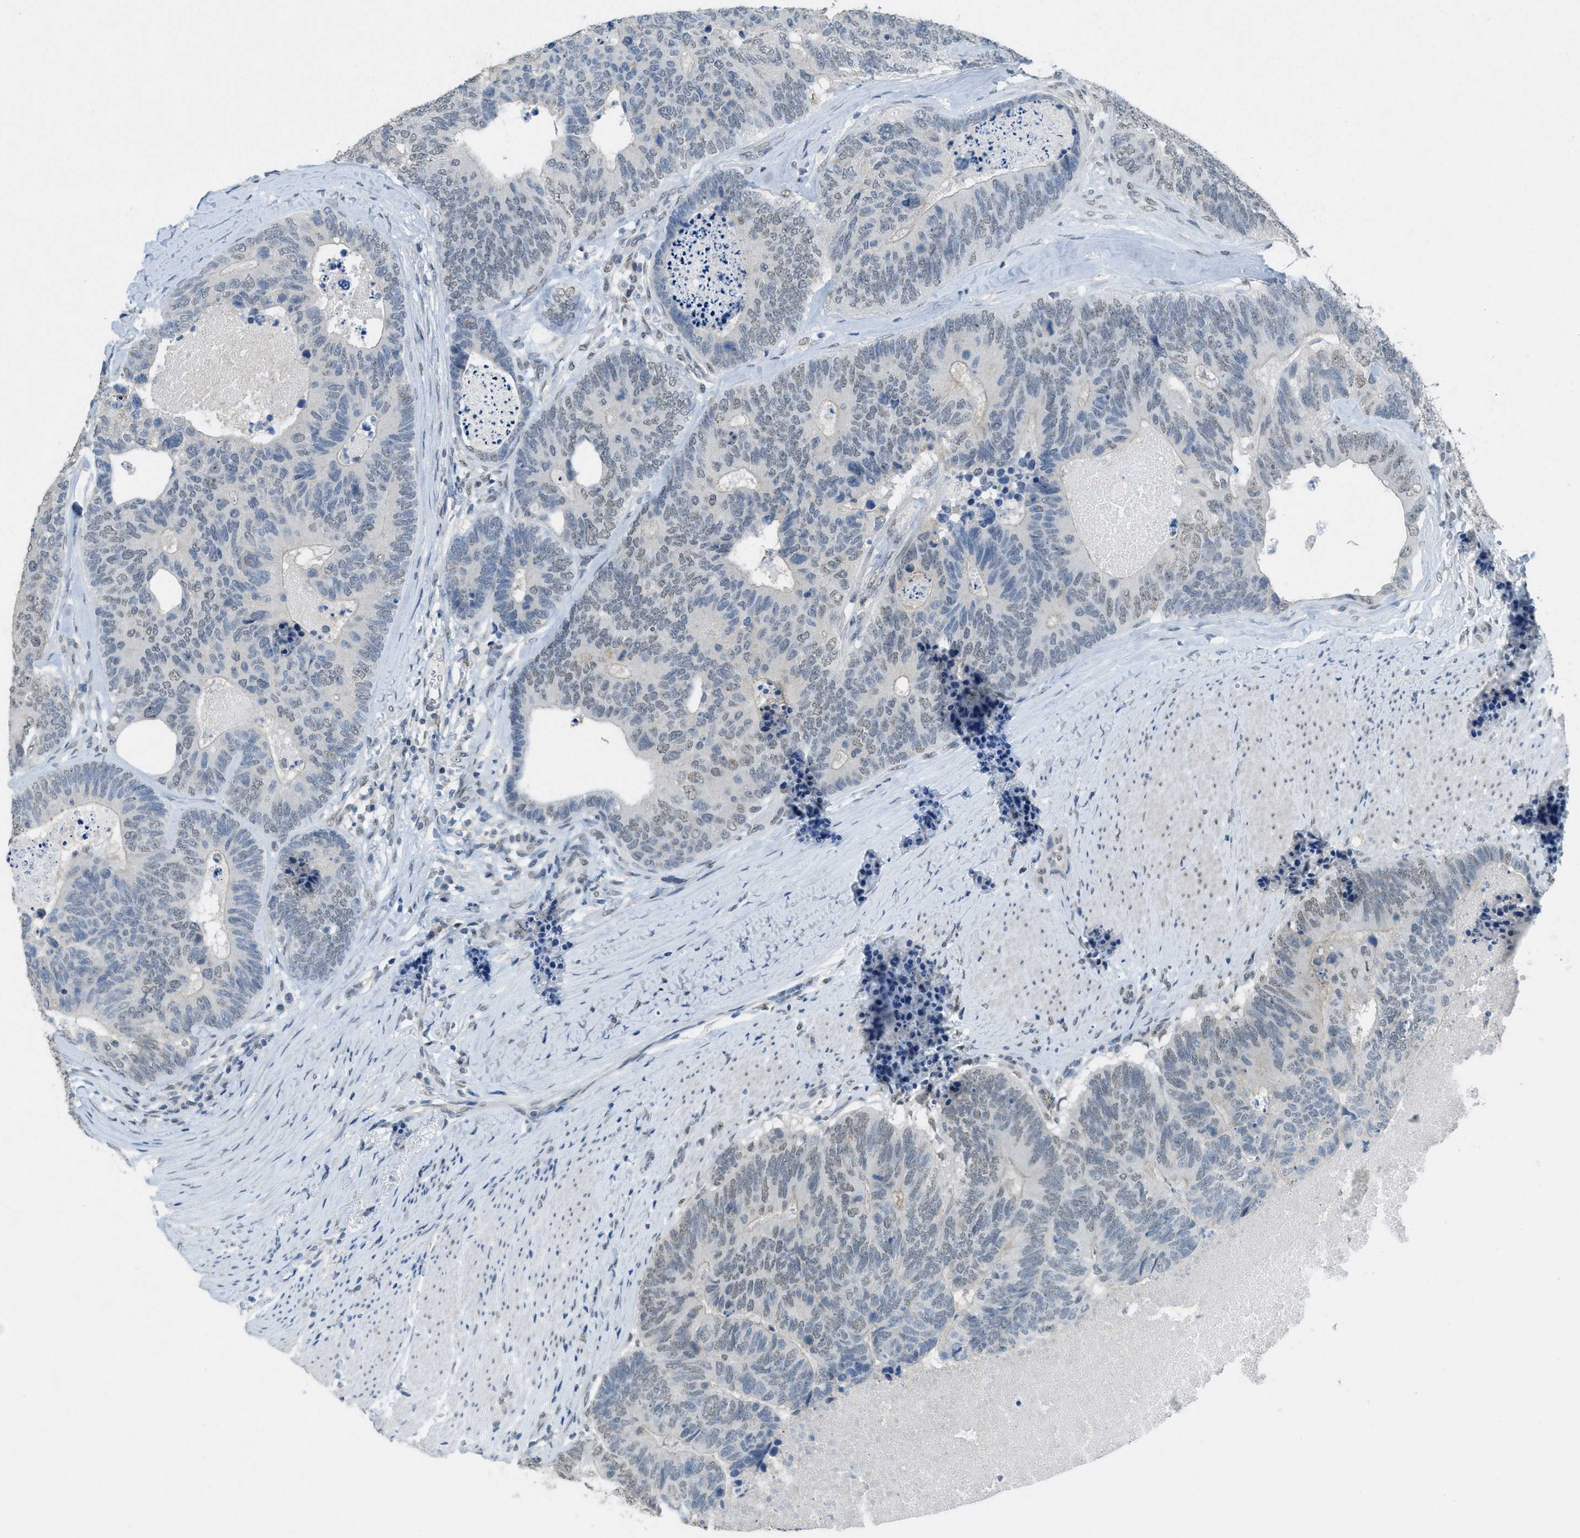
{"staining": {"intensity": "weak", "quantity": ">75%", "location": "nuclear"}, "tissue": "colorectal cancer", "cell_type": "Tumor cells", "image_type": "cancer", "snomed": [{"axis": "morphology", "description": "Adenocarcinoma, NOS"}, {"axis": "topography", "description": "Colon"}], "caption": "Immunohistochemistry photomicrograph of neoplastic tissue: human colorectal cancer stained using IHC displays low levels of weak protein expression localized specifically in the nuclear of tumor cells, appearing as a nuclear brown color.", "gene": "TTC13", "patient": {"sex": "female", "age": 67}}